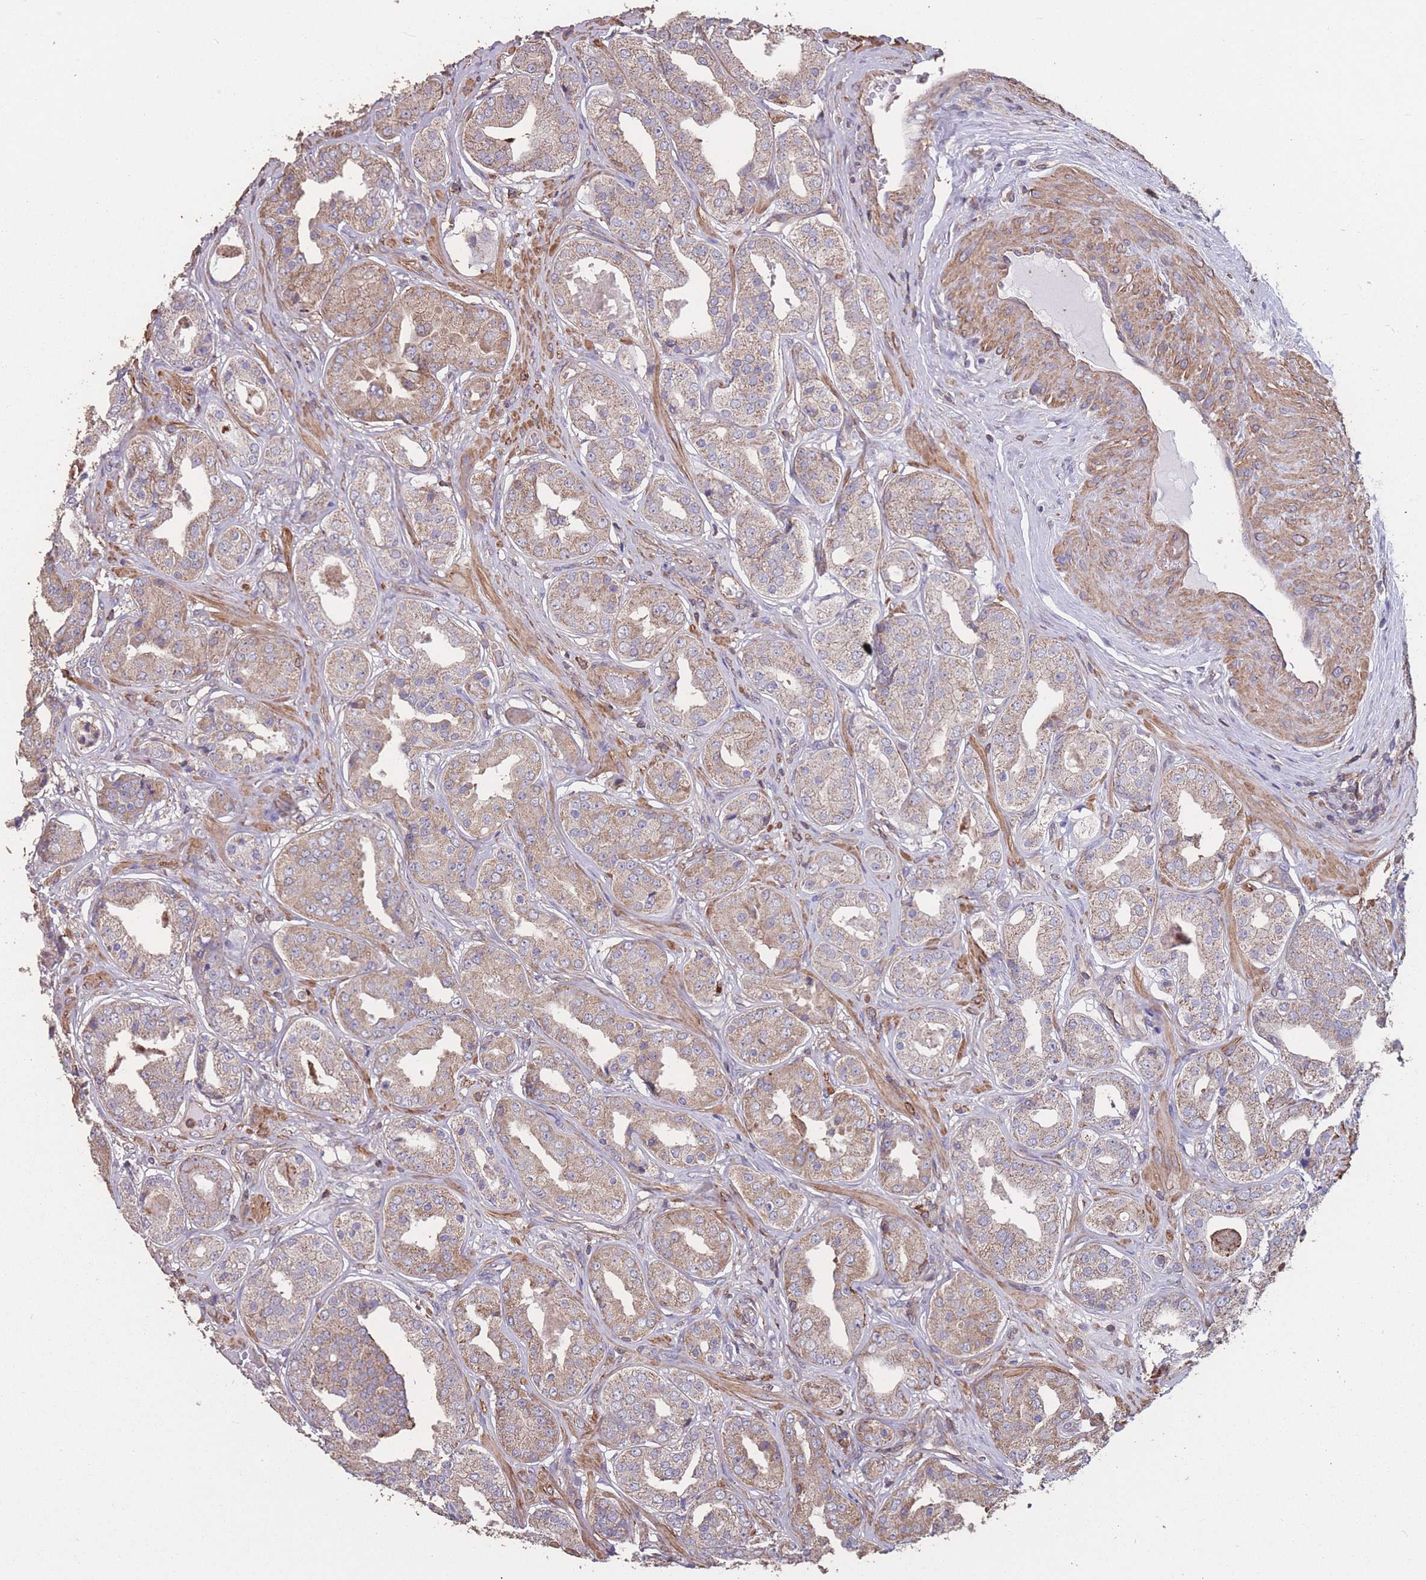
{"staining": {"intensity": "moderate", "quantity": "25%-75%", "location": "cytoplasmic/membranous"}, "tissue": "prostate cancer", "cell_type": "Tumor cells", "image_type": "cancer", "snomed": [{"axis": "morphology", "description": "Adenocarcinoma, High grade"}, {"axis": "topography", "description": "Prostate"}], "caption": "Protein expression analysis of human prostate cancer reveals moderate cytoplasmic/membranous staining in about 25%-75% of tumor cells. The staining is performed using DAB (3,3'-diaminobenzidine) brown chromogen to label protein expression. The nuclei are counter-stained blue using hematoxylin.", "gene": "NUDT21", "patient": {"sex": "male", "age": 63}}